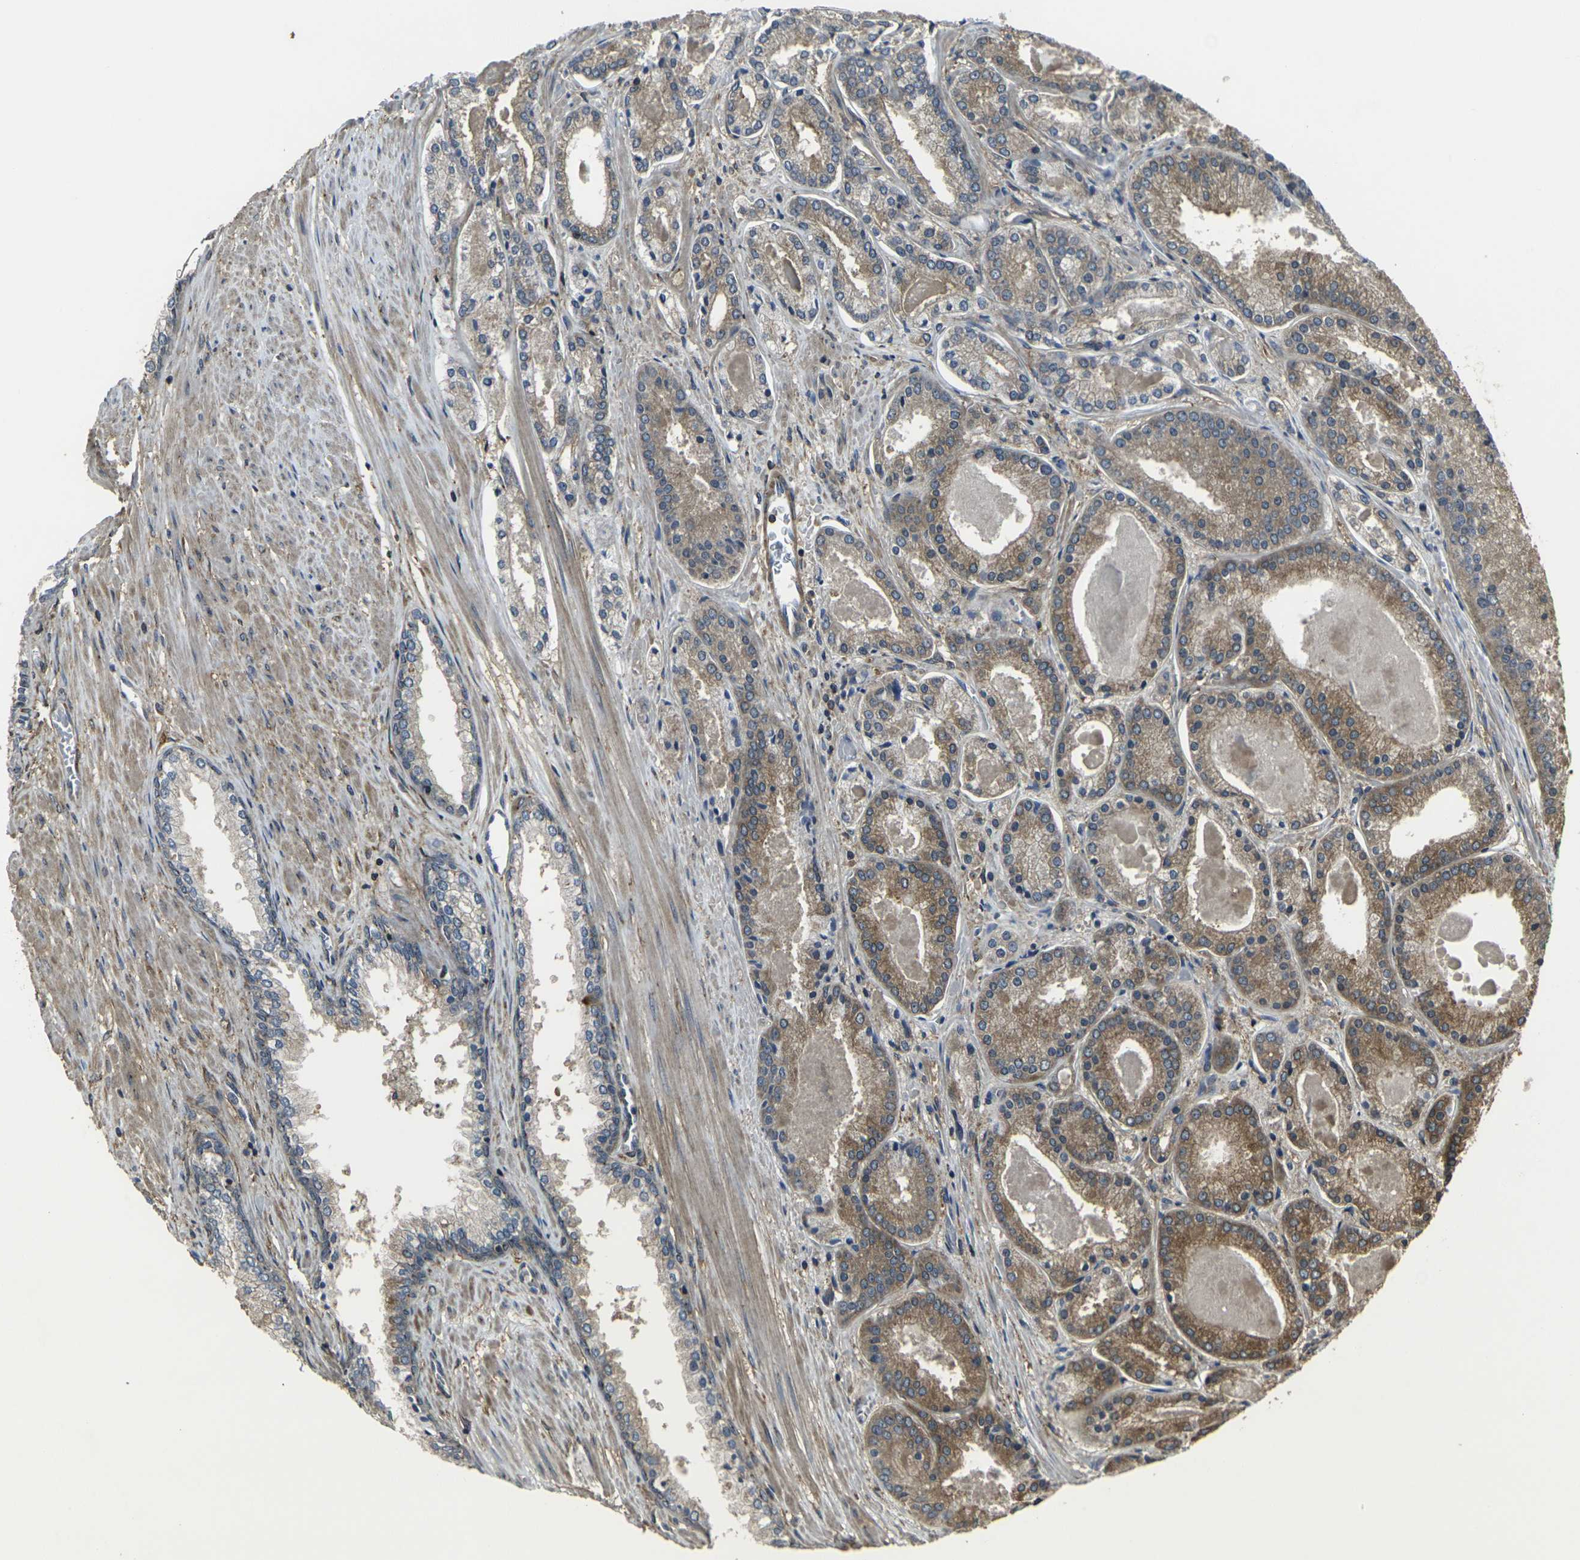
{"staining": {"intensity": "moderate", "quantity": ">75%", "location": "cytoplasmic/membranous"}, "tissue": "prostate cancer", "cell_type": "Tumor cells", "image_type": "cancer", "snomed": [{"axis": "morphology", "description": "Adenocarcinoma, Low grade"}, {"axis": "topography", "description": "Prostate"}], "caption": "There is medium levels of moderate cytoplasmic/membranous positivity in tumor cells of prostate low-grade adenocarcinoma, as demonstrated by immunohistochemical staining (brown color).", "gene": "PRKACB", "patient": {"sex": "male", "age": 59}}